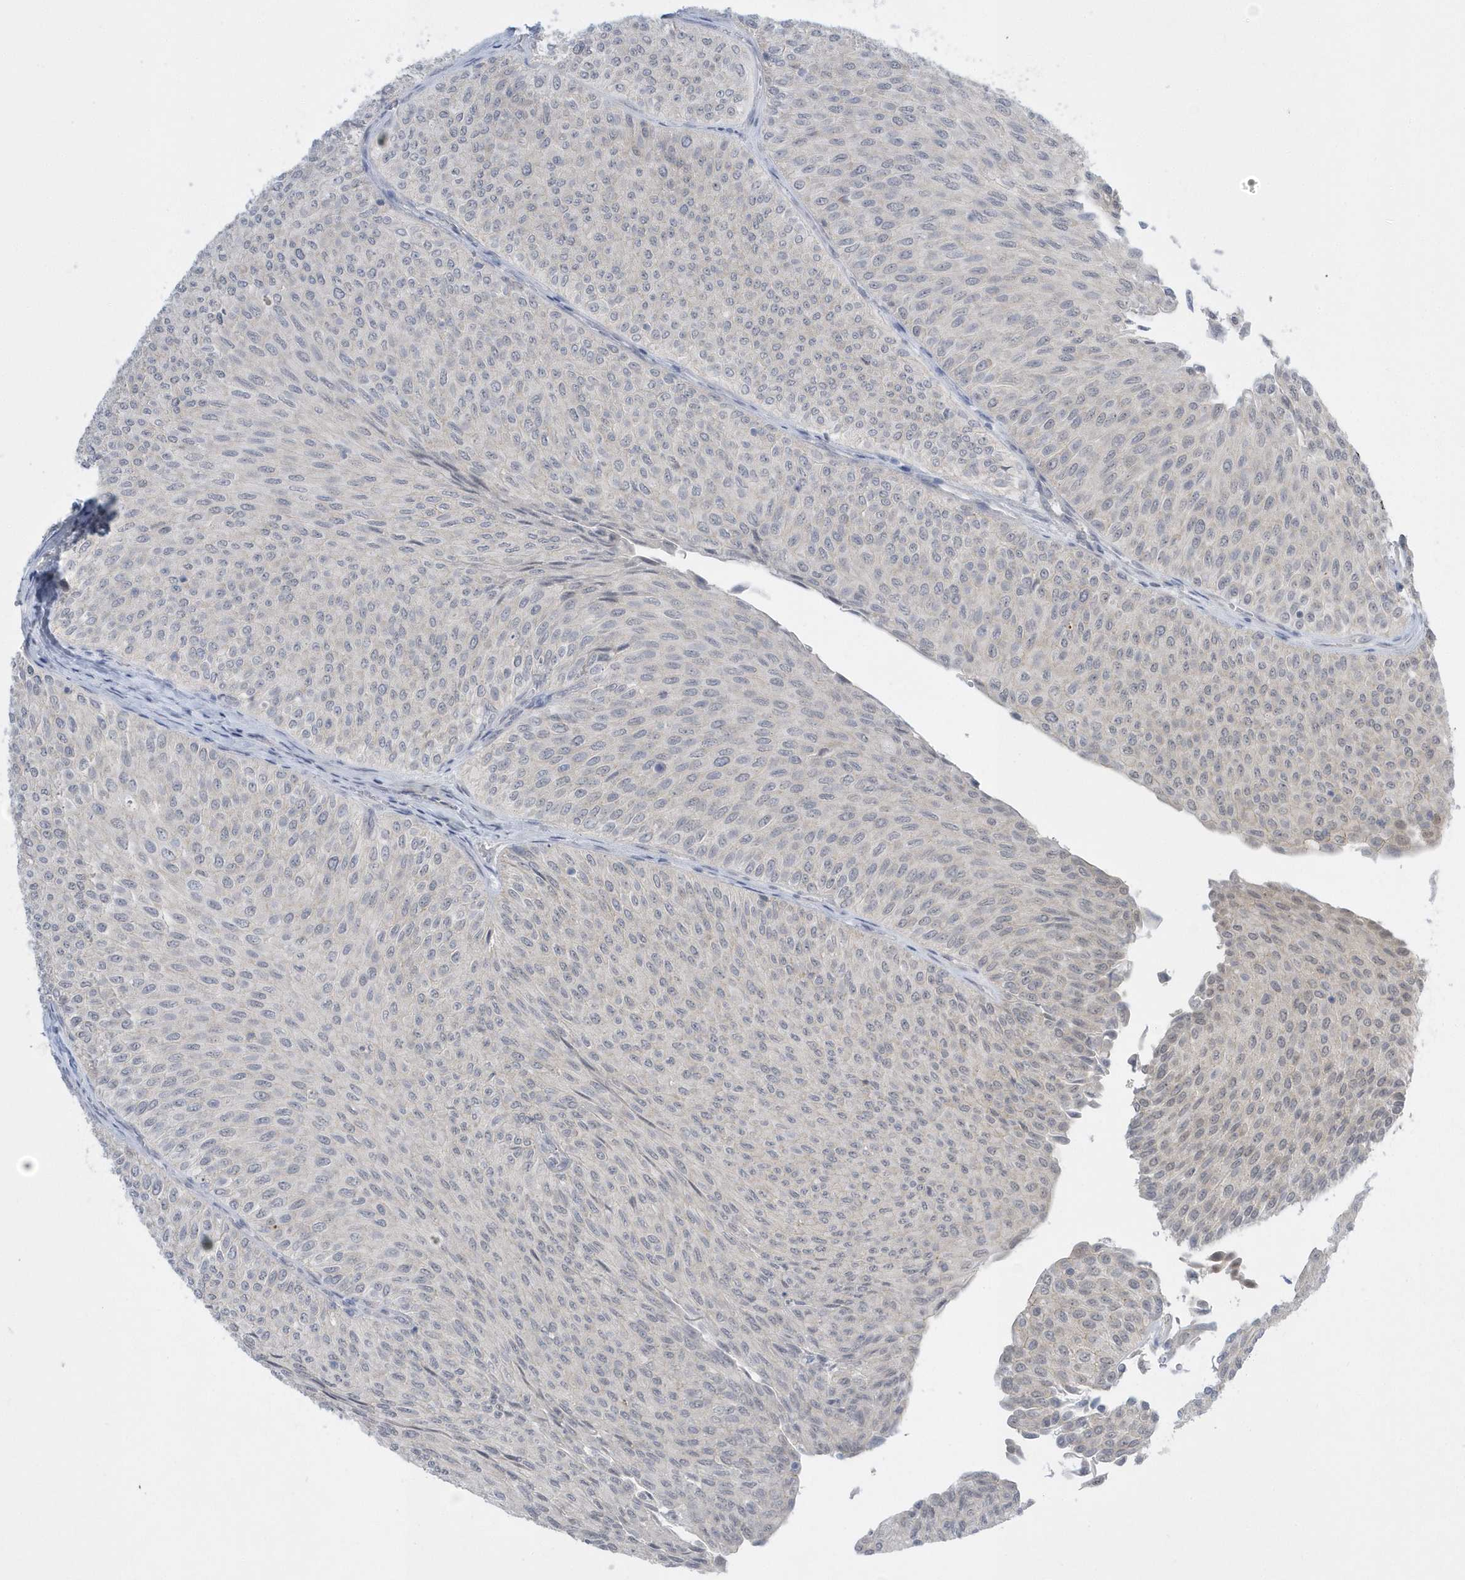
{"staining": {"intensity": "weak", "quantity": "<25%", "location": "nuclear"}, "tissue": "urothelial cancer", "cell_type": "Tumor cells", "image_type": "cancer", "snomed": [{"axis": "morphology", "description": "Urothelial carcinoma, Low grade"}, {"axis": "topography", "description": "Urinary bladder"}], "caption": "Immunohistochemical staining of human urothelial cancer demonstrates no significant expression in tumor cells. (Brightfield microscopy of DAB immunohistochemistry (IHC) at high magnification).", "gene": "ZC3H12D", "patient": {"sex": "male", "age": 78}}